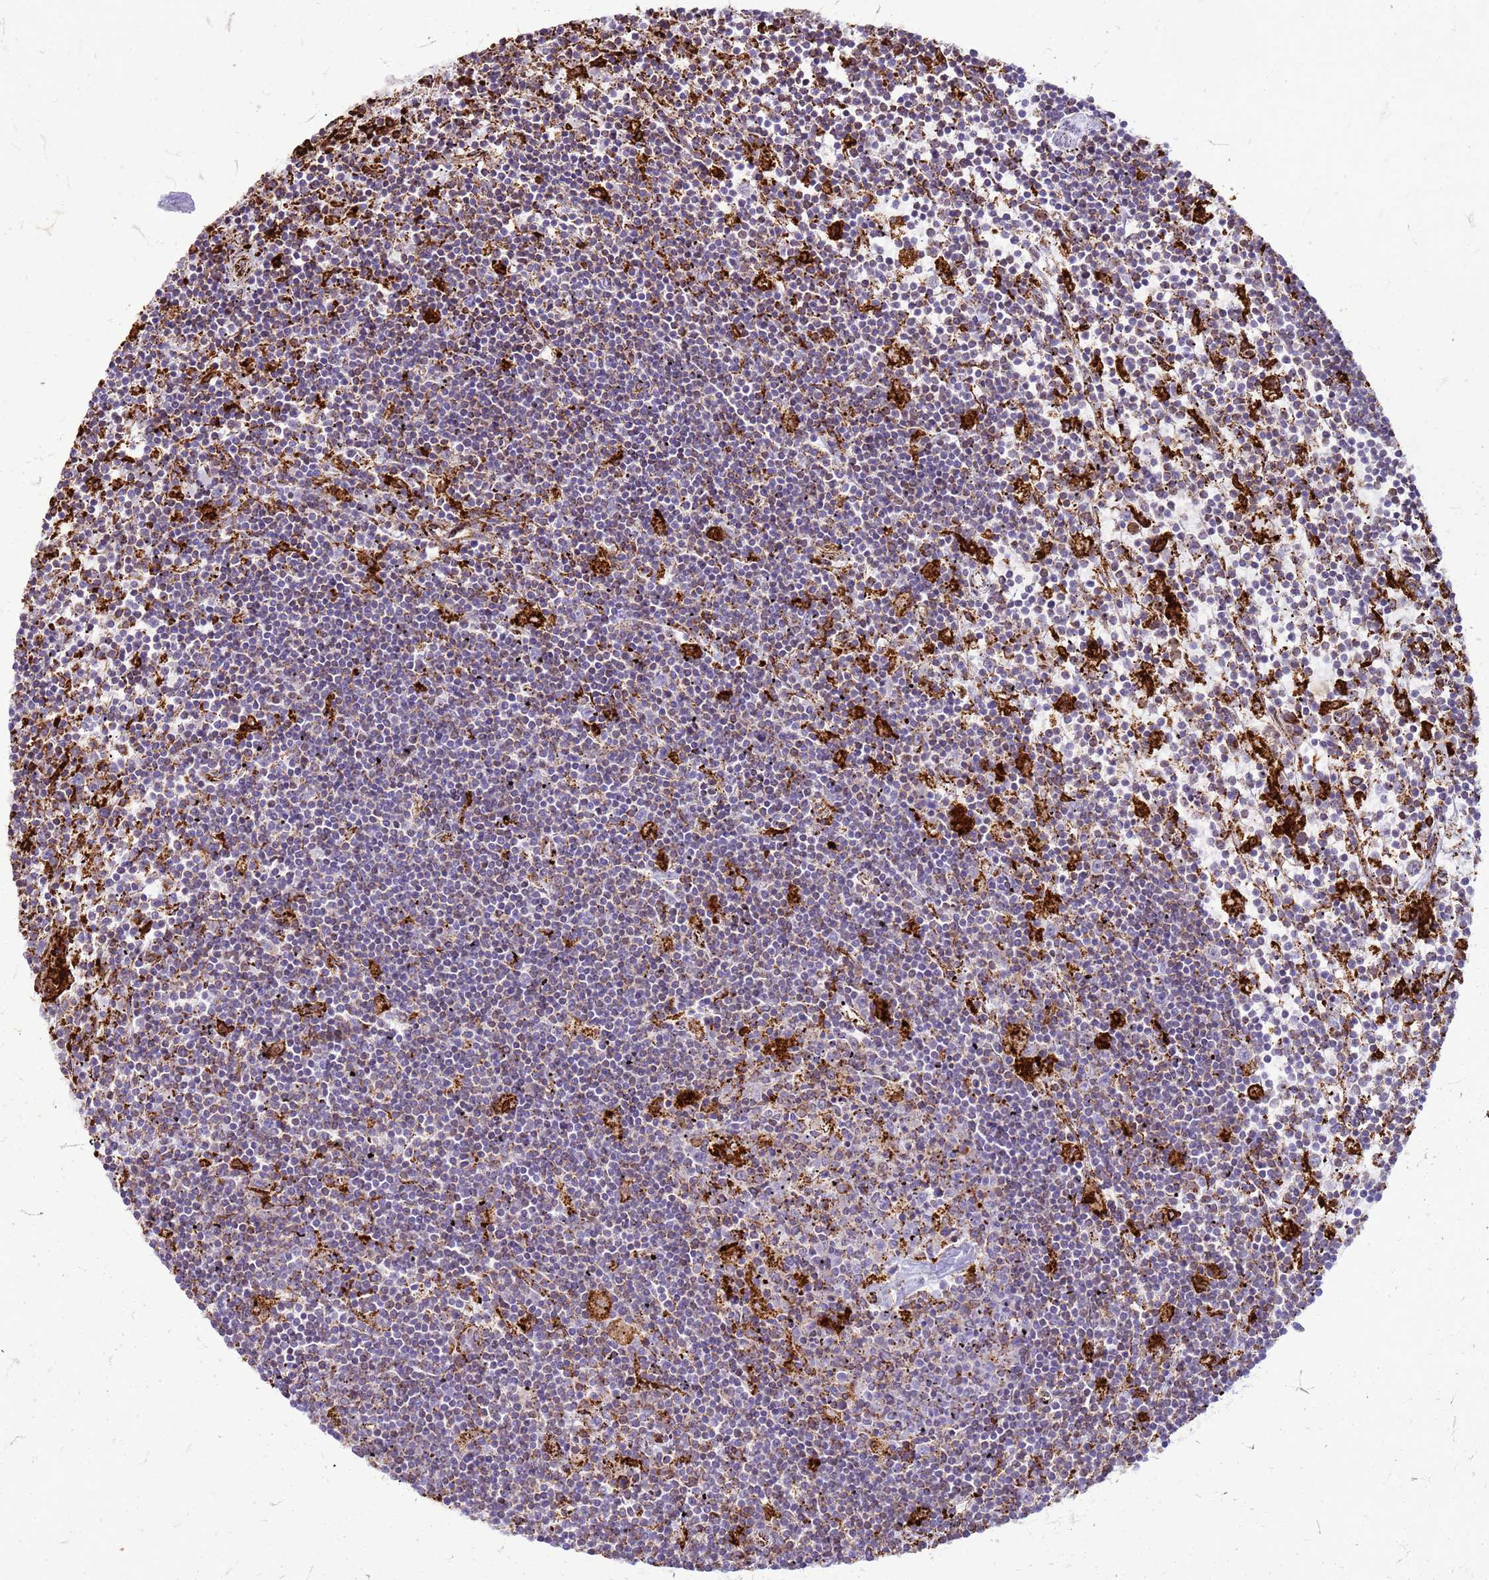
{"staining": {"intensity": "negative", "quantity": "none", "location": "none"}, "tissue": "lymphoma", "cell_type": "Tumor cells", "image_type": "cancer", "snomed": [{"axis": "morphology", "description": "Malignant lymphoma, non-Hodgkin's type, Low grade"}, {"axis": "topography", "description": "Spleen"}], "caption": "Image shows no protein staining in tumor cells of low-grade malignant lymphoma, non-Hodgkin's type tissue.", "gene": "PDK3", "patient": {"sex": "male", "age": 76}}